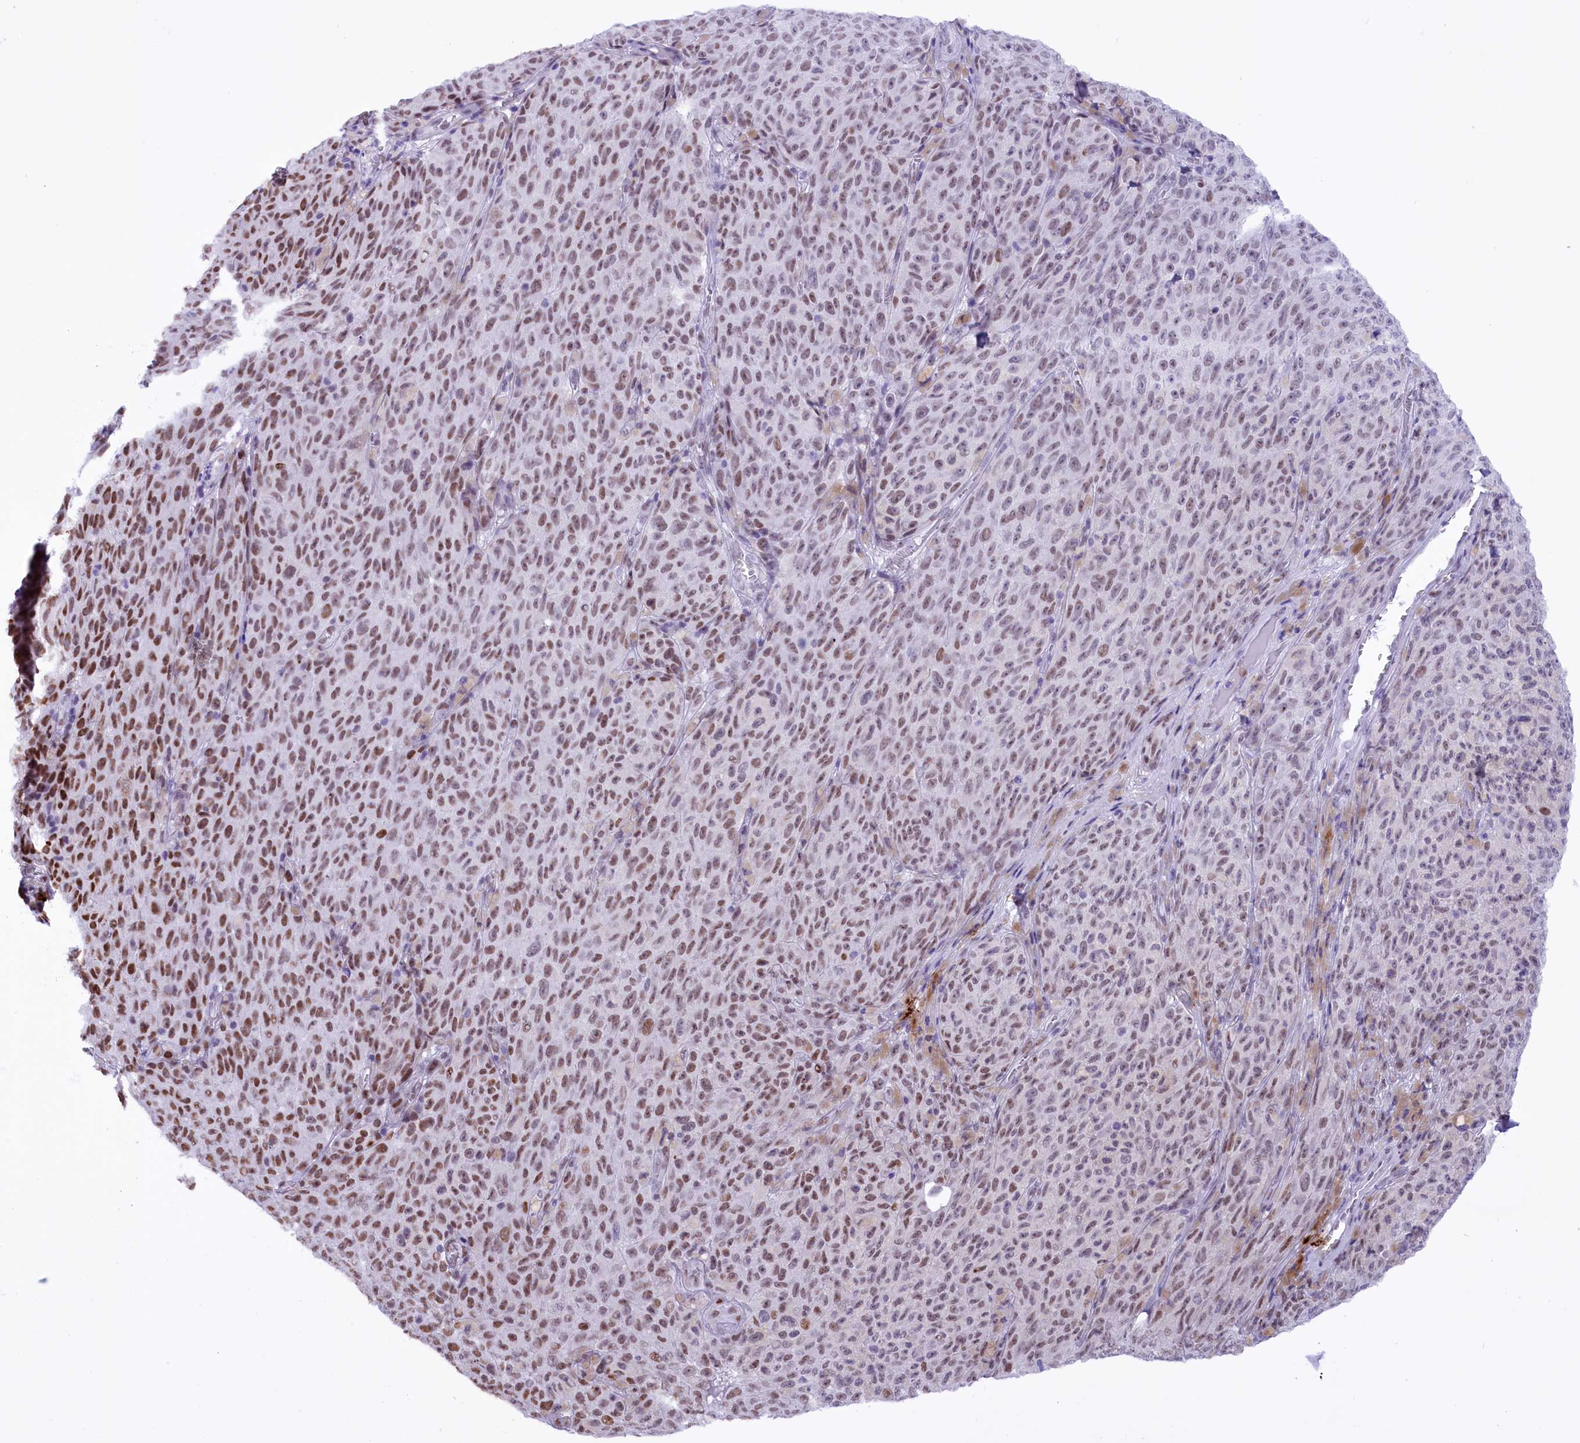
{"staining": {"intensity": "moderate", "quantity": "25%-75%", "location": "nuclear"}, "tissue": "melanoma", "cell_type": "Tumor cells", "image_type": "cancer", "snomed": [{"axis": "morphology", "description": "Malignant melanoma, NOS"}, {"axis": "topography", "description": "Skin"}], "caption": "Malignant melanoma stained with a brown dye displays moderate nuclear positive staining in approximately 25%-75% of tumor cells.", "gene": "RPS6KB1", "patient": {"sex": "female", "age": 82}}